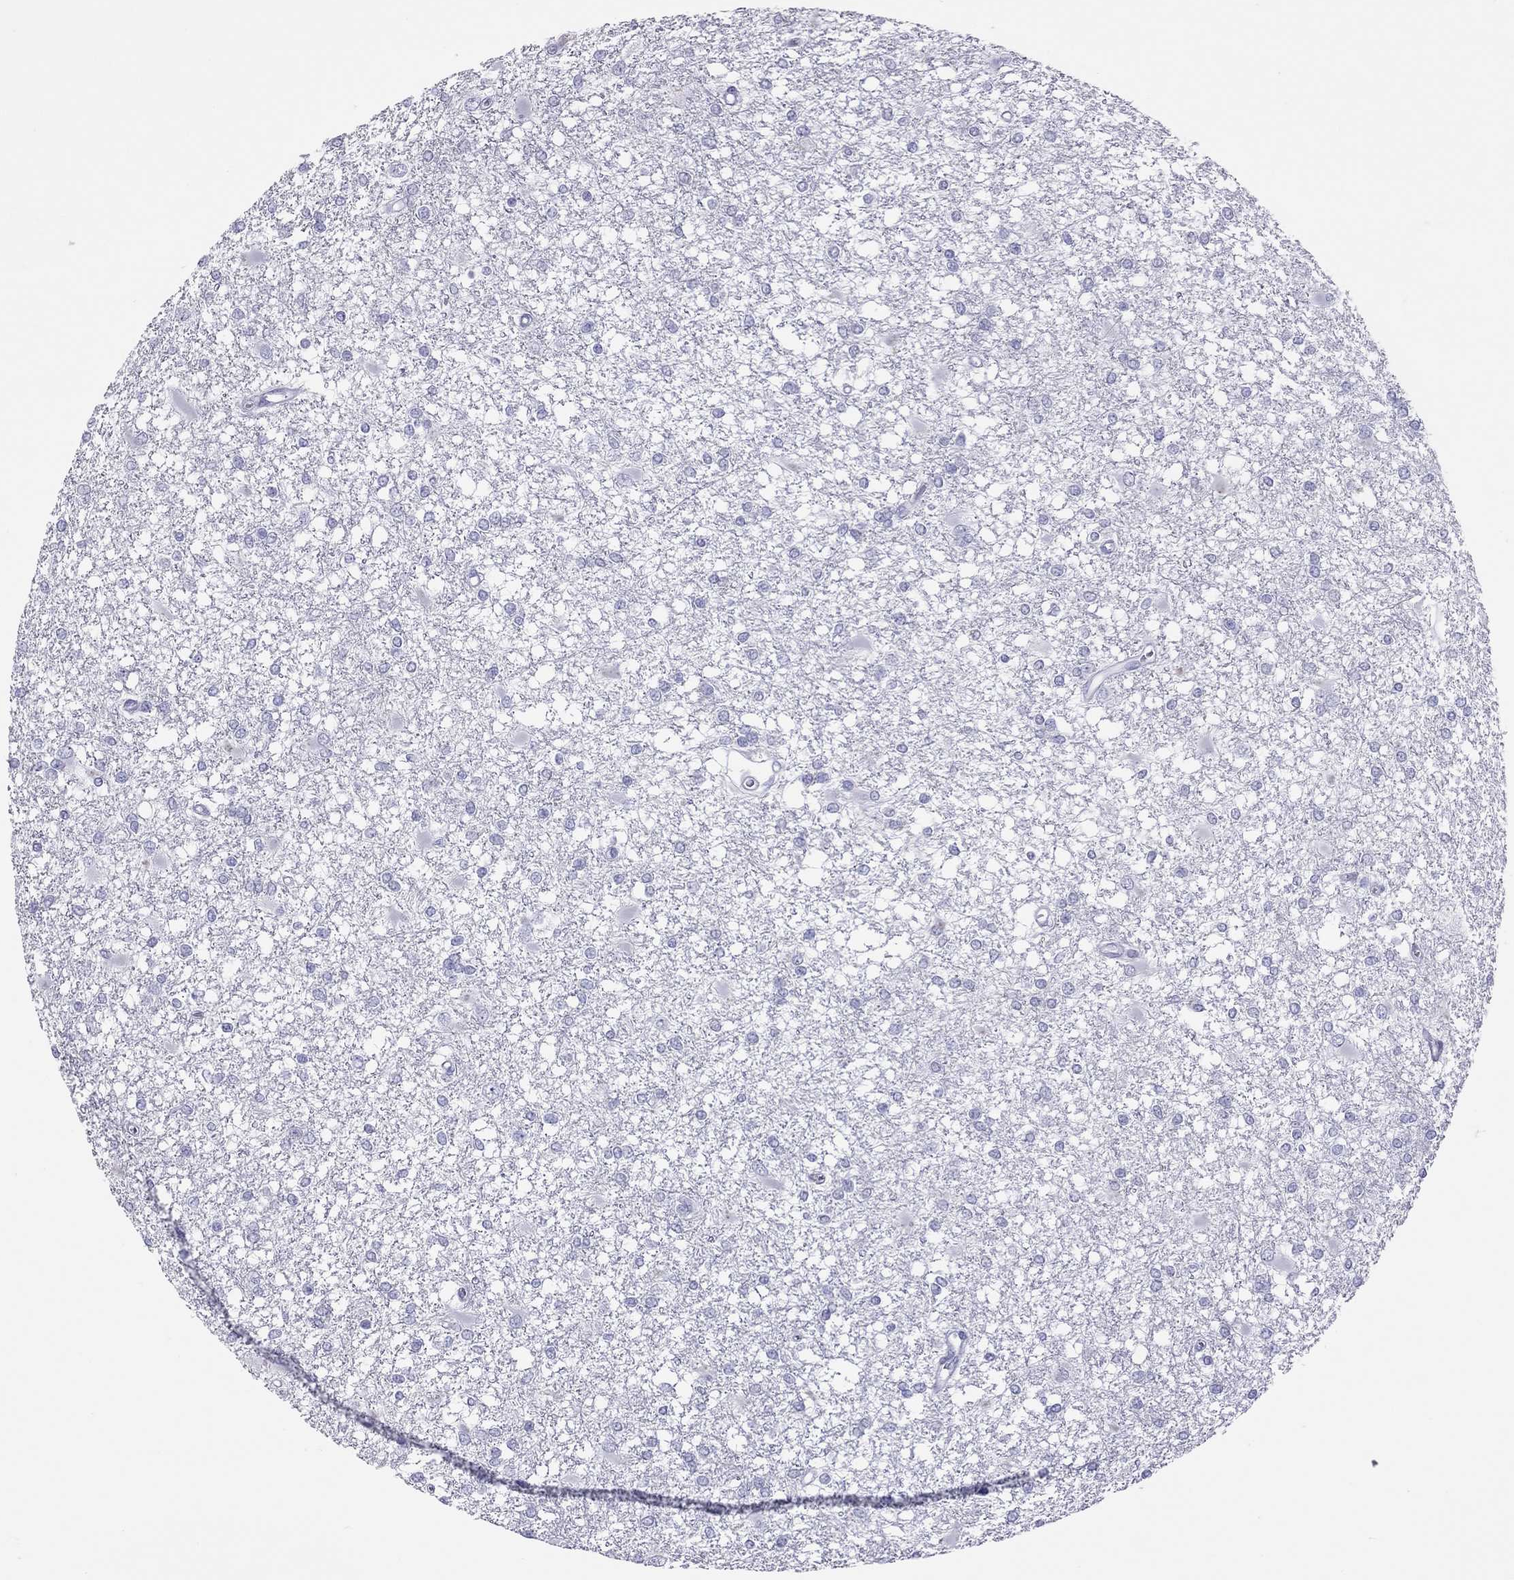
{"staining": {"intensity": "negative", "quantity": "none", "location": "none"}, "tissue": "glioma", "cell_type": "Tumor cells", "image_type": "cancer", "snomed": [{"axis": "morphology", "description": "Glioma, malignant, High grade"}, {"axis": "topography", "description": "Cerebral cortex"}], "caption": "IHC histopathology image of neoplastic tissue: glioma stained with DAB (3,3'-diaminobenzidine) exhibits no significant protein expression in tumor cells.", "gene": "STAG3", "patient": {"sex": "male", "age": 79}}